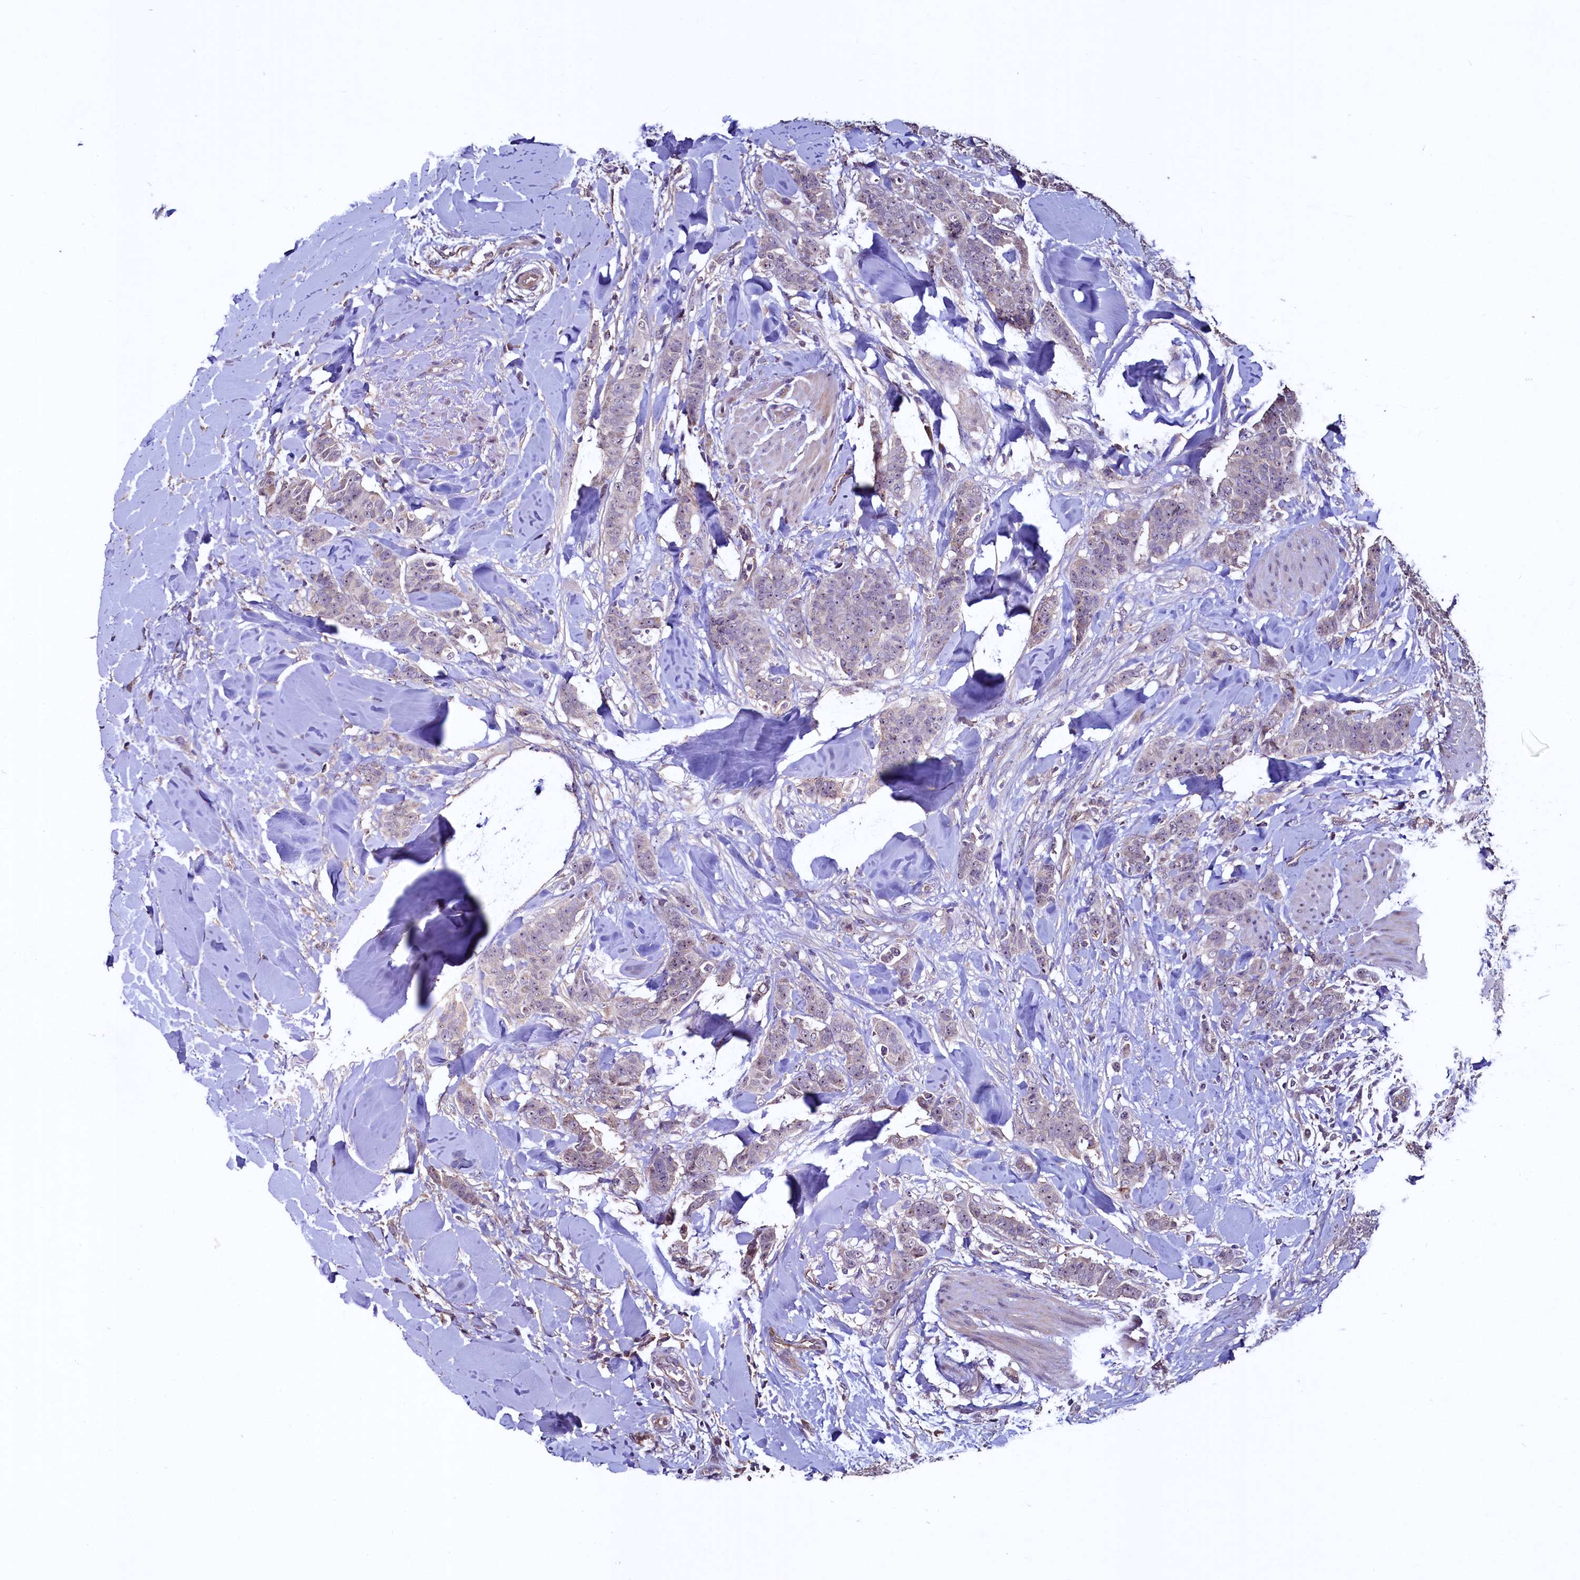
{"staining": {"intensity": "weak", "quantity": "<25%", "location": "cytoplasmic/membranous"}, "tissue": "breast cancer", "cell_type": "Tumor cells", "image_type": "cancer", "snomed": [{"axis": "morphology", "description": "Duct carcinoma"}, {"axis": "topography", "description": "Breast"}], "caption": "DAB immunohistochemical staining of breast cancer (invasive ductal carcinoma) displays no significant positivity in tumor cells.", "gene": "PALM", "patient": {"sex": "female", "age": 40}}